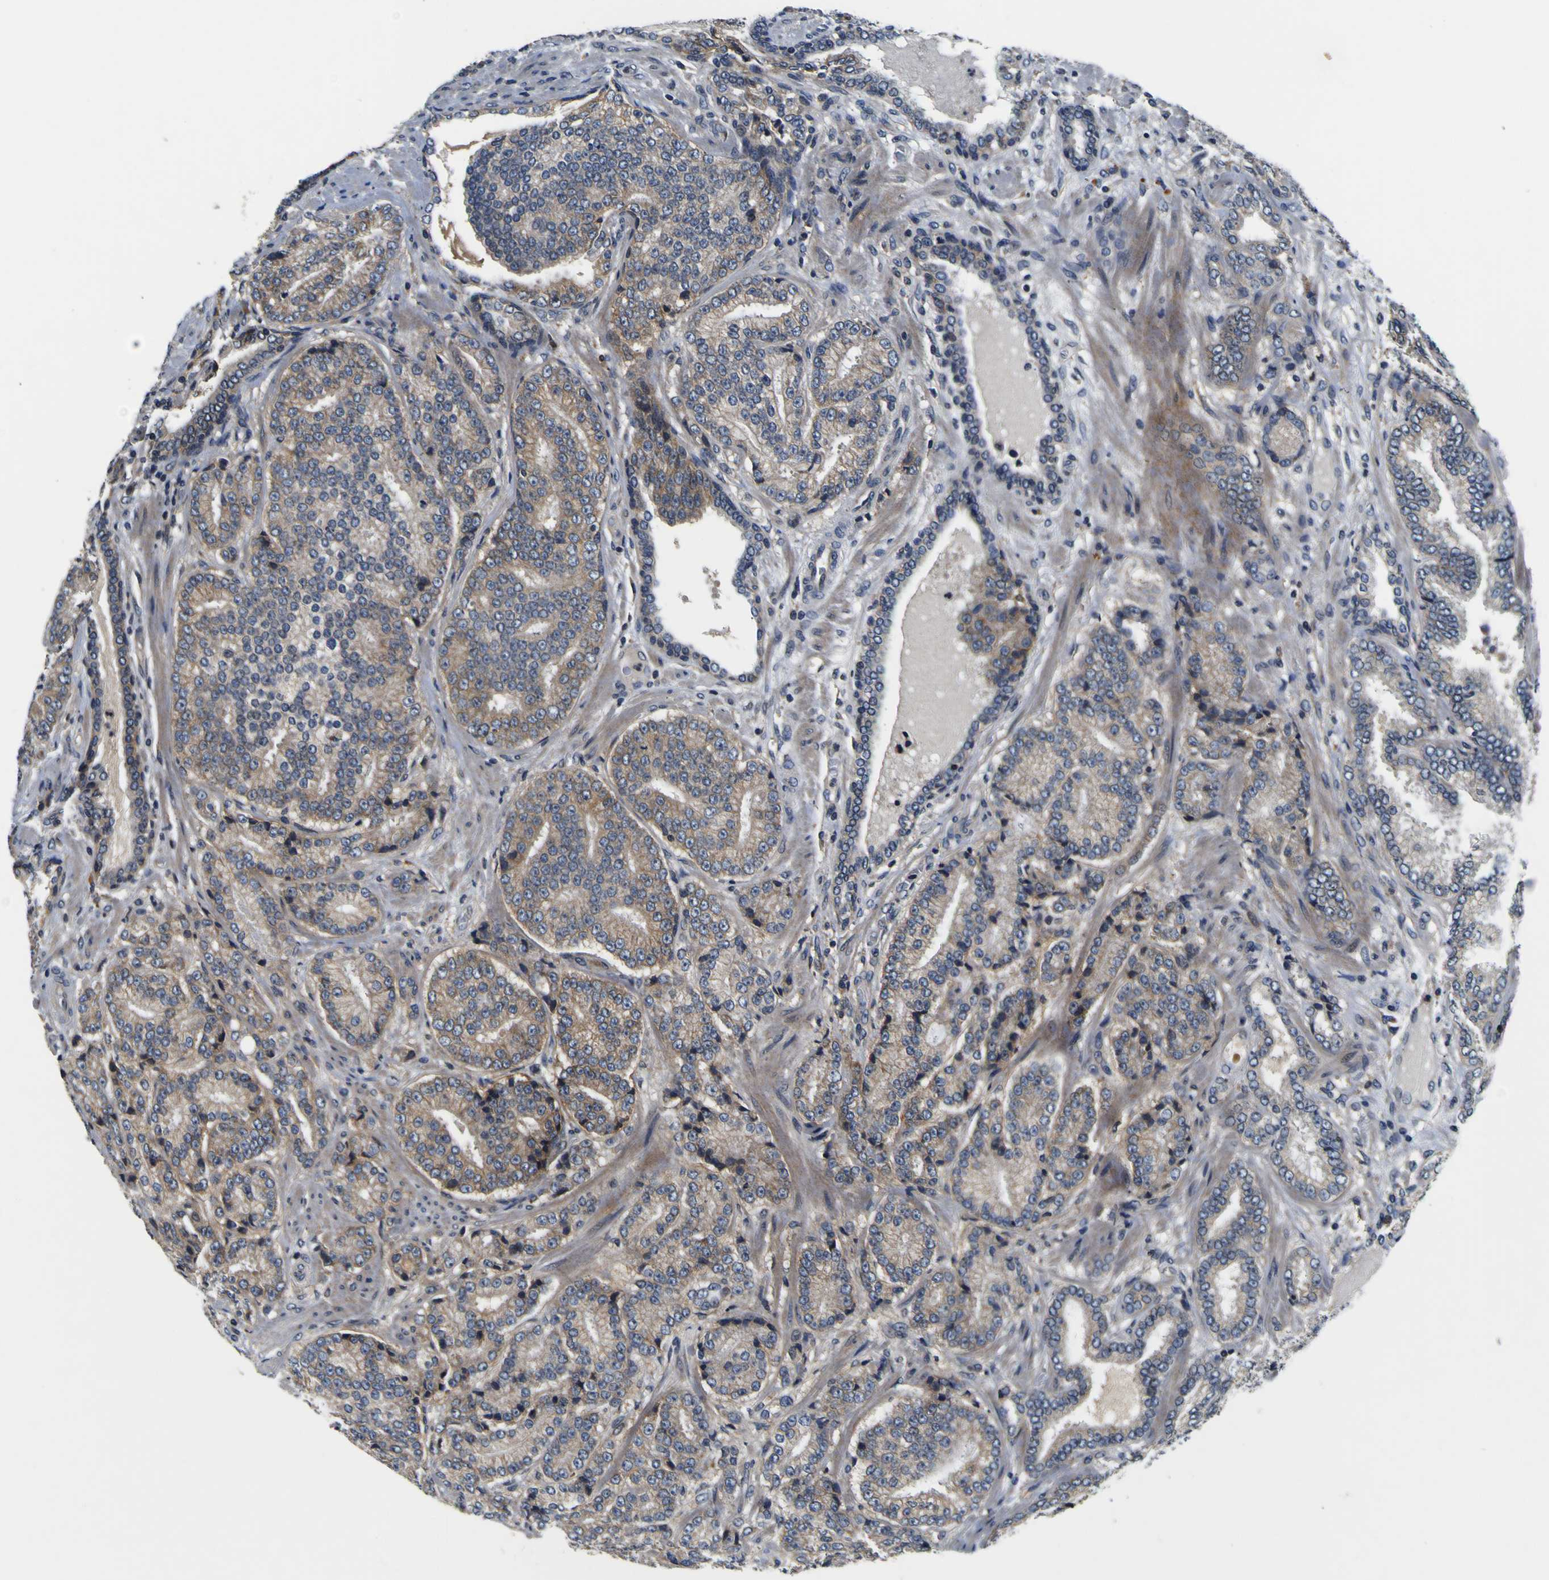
{"staining": {"intensity": "moderate", "quantity": "25%-75%", "location": "cytoplasmic/membranous"}, "tissue": "prostate cancer", "cell_type": "Tumor cells", "image_type": "cancer", "snomed": [{"axis": "morphology", "description": "Adenocarcinoma, High grade"}, {"axis": "topography", "description": "Prostate"}], "caption": "A micrograph showing moderate cytoplasmic/membranous staining in about 25%-75% of tumor cells in high-grade adenocarcinoma (prostate), as visualized by brown immunohistochemical staining.", "gene": "EPHB4", "patient": {"sex": "male", "age": 61}}